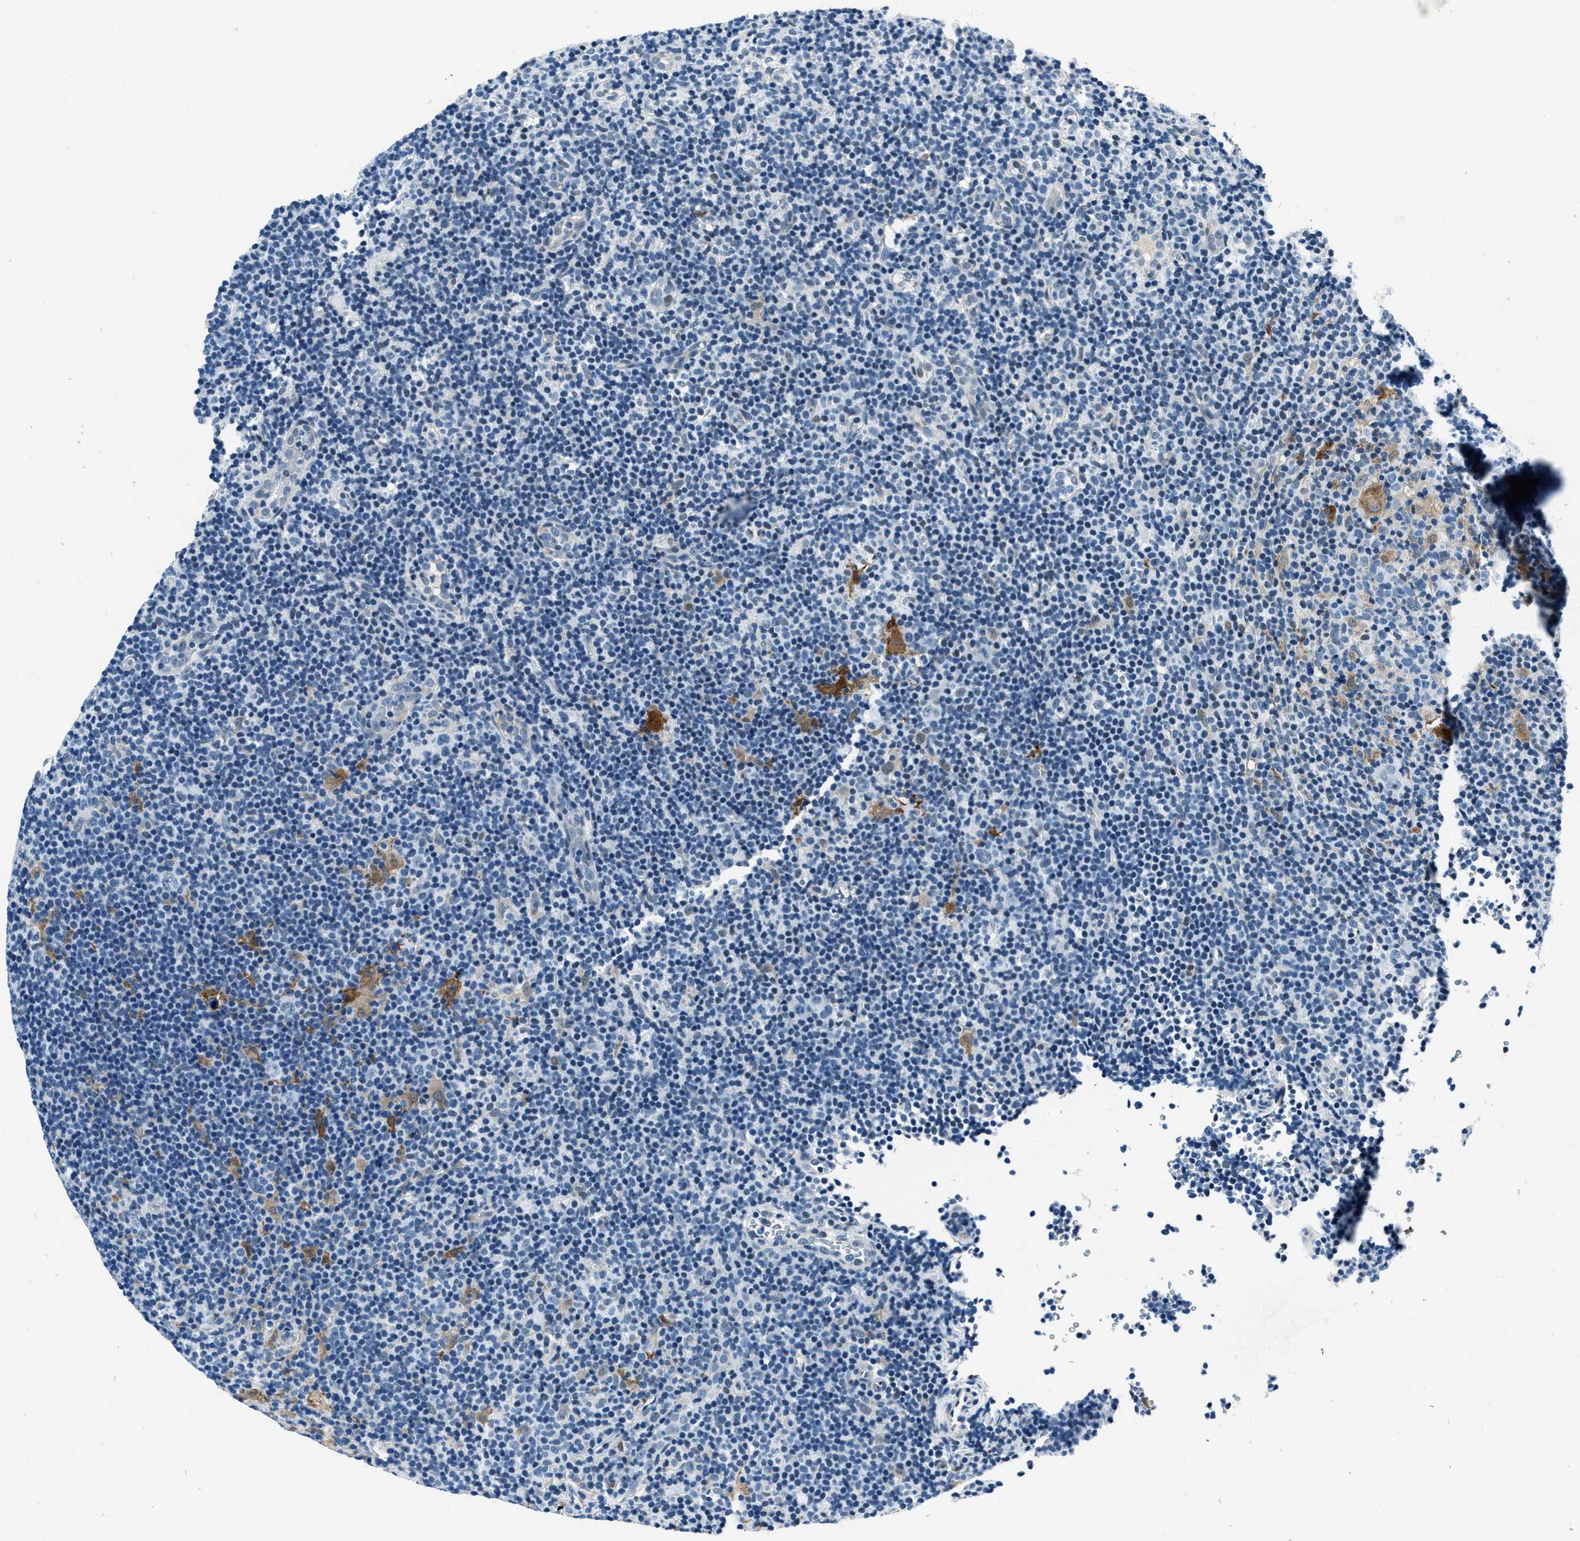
{"staining": {"intensity": "negative", "quantity": "none", "location": "none"}, "tissue": "lymphoma", "cell_type": "Tumor cells", "image_type": "cancer", "snomed": [{"axis": "morphology", "description": "Hodgkin's disease, NOS"}, {"axis": "topography", "description": "Lymph node"}], "caption": "This is a photomicrograph of IHC staining of Hodgkin's disease, which shows no expression in tumor cells. (Immunohistochemistry (ihc), brightfield microscopy, high magnification).", "gene": "PTPDC1", "patient": {"sex": "female", "age": 57}}